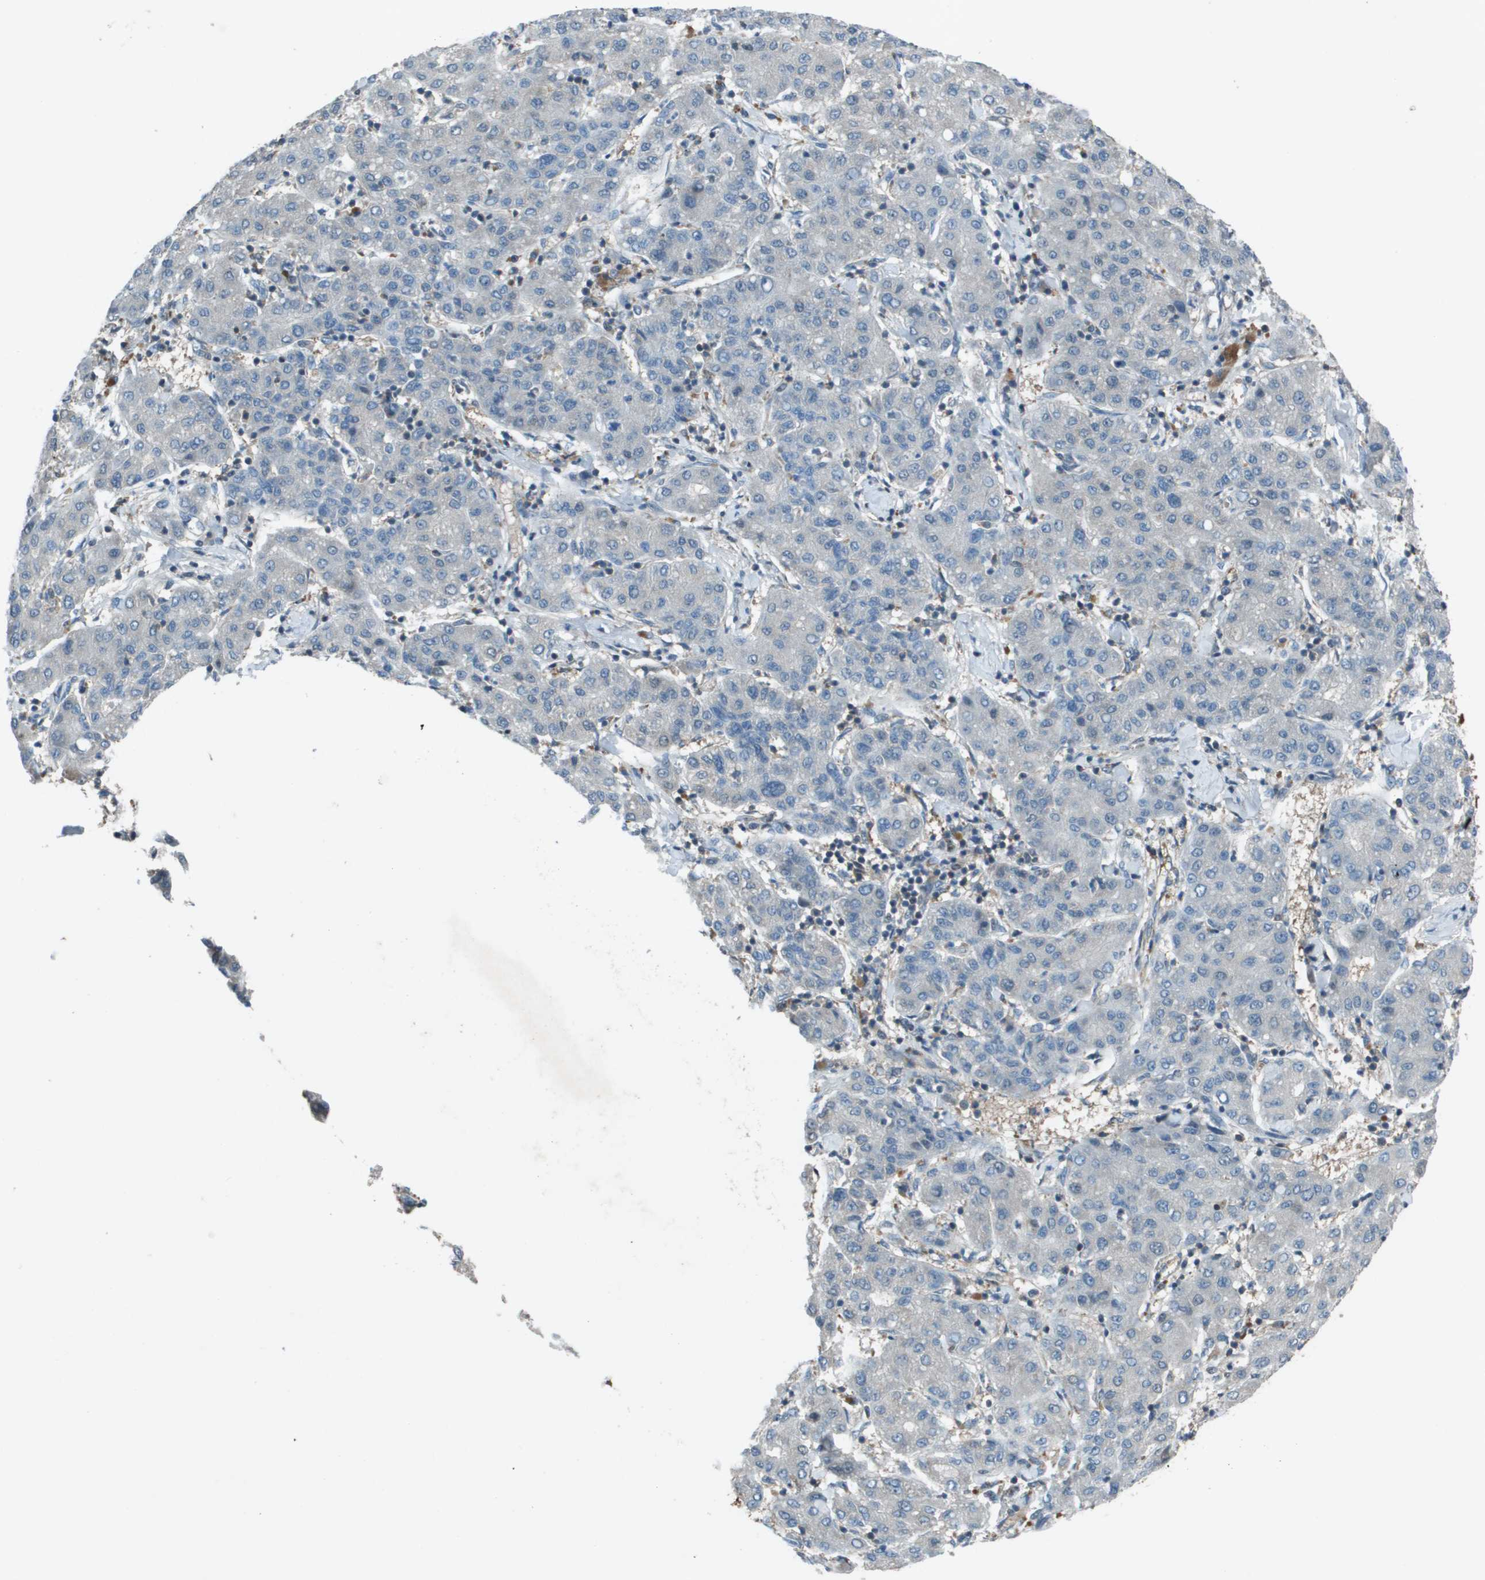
{"staining": {"intensity": "weak", "quantity": "<25%", "location": "cytoplasmic/membranous"}, "tissue": "liver cancer", "cell_type": "Tumor cells", "image_type": "cancer", "snomed": [{"axis": "morphology", "description": "Carcinoma, Hepatocellular, NOS"}, {"axis": "topography", "description": "Liver"}], "caption": "Hepatocellular carcinoma (liver) stained for a protein using immunohistochemistry (IHC) exhibits no expression tumor cells.", "gene": "CAMK4", "patient": {"sex": "male", "age": 65}}